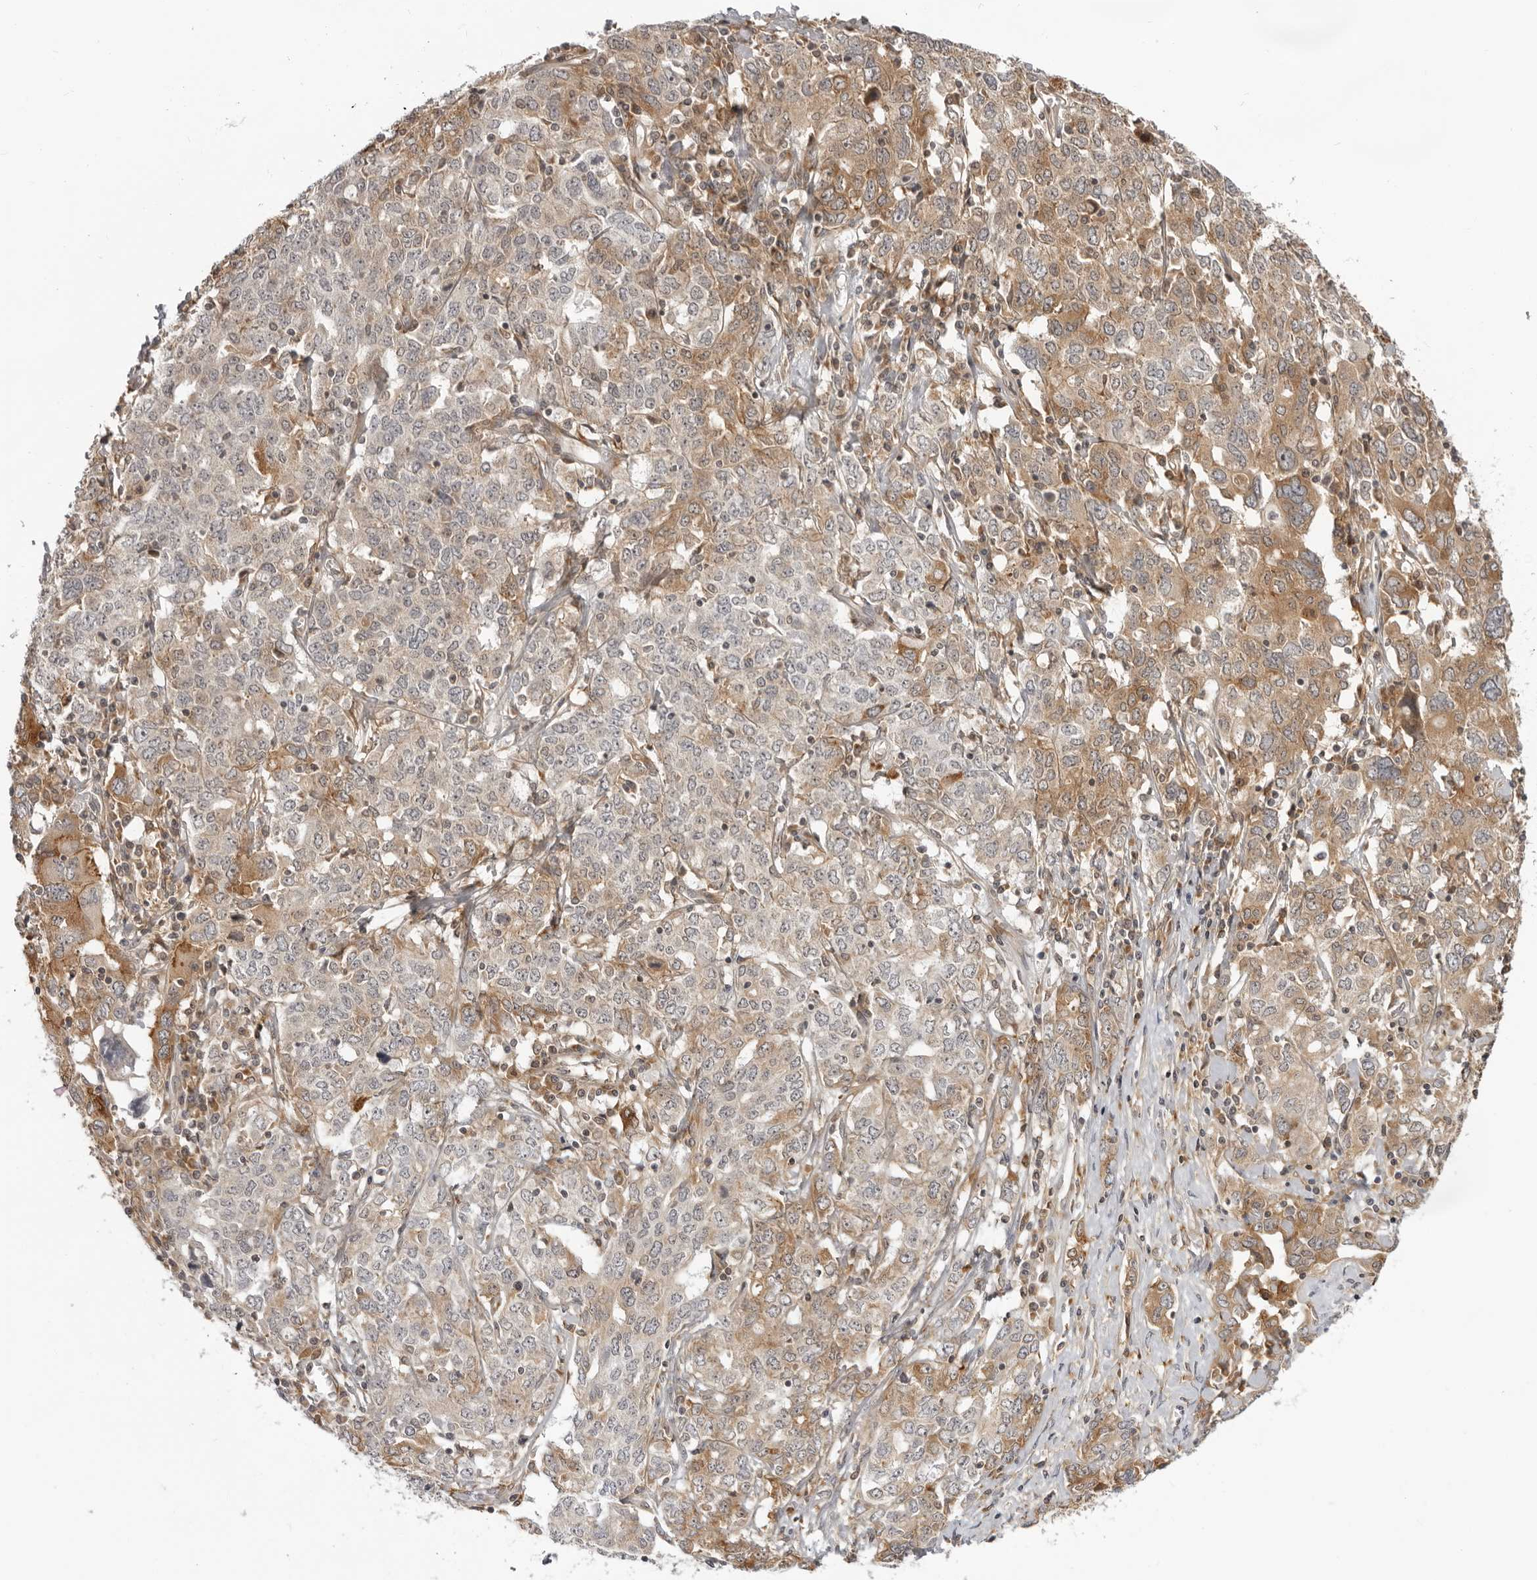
{"staining": {"intensity": "moderate", "quantity": ">75%", "location": "cytoplasmic/membranous"}, "tissue": "ovarian cancer", "cell_type": "Tumor cells", "image_type": "cancer", "snomed": [{"axis": "morphology", "description": "Carcinoma, endometroid"}, {"axis": "topography", "description": "Ovary"}], "caption": "A micrograph of human endometroid carcinoma (ovarian) stained for a protein exhibits moderate cytoplasmic/membranous brown staining in tumor cells. The staining was performed using DAB (3,3'-diaminobenzidine), with brown indicating positive protein expression. Nuclei are stained blue with hematoxylin.", "gene": "SRGAP2", "patient": {"sex": "female", "age": 62}}